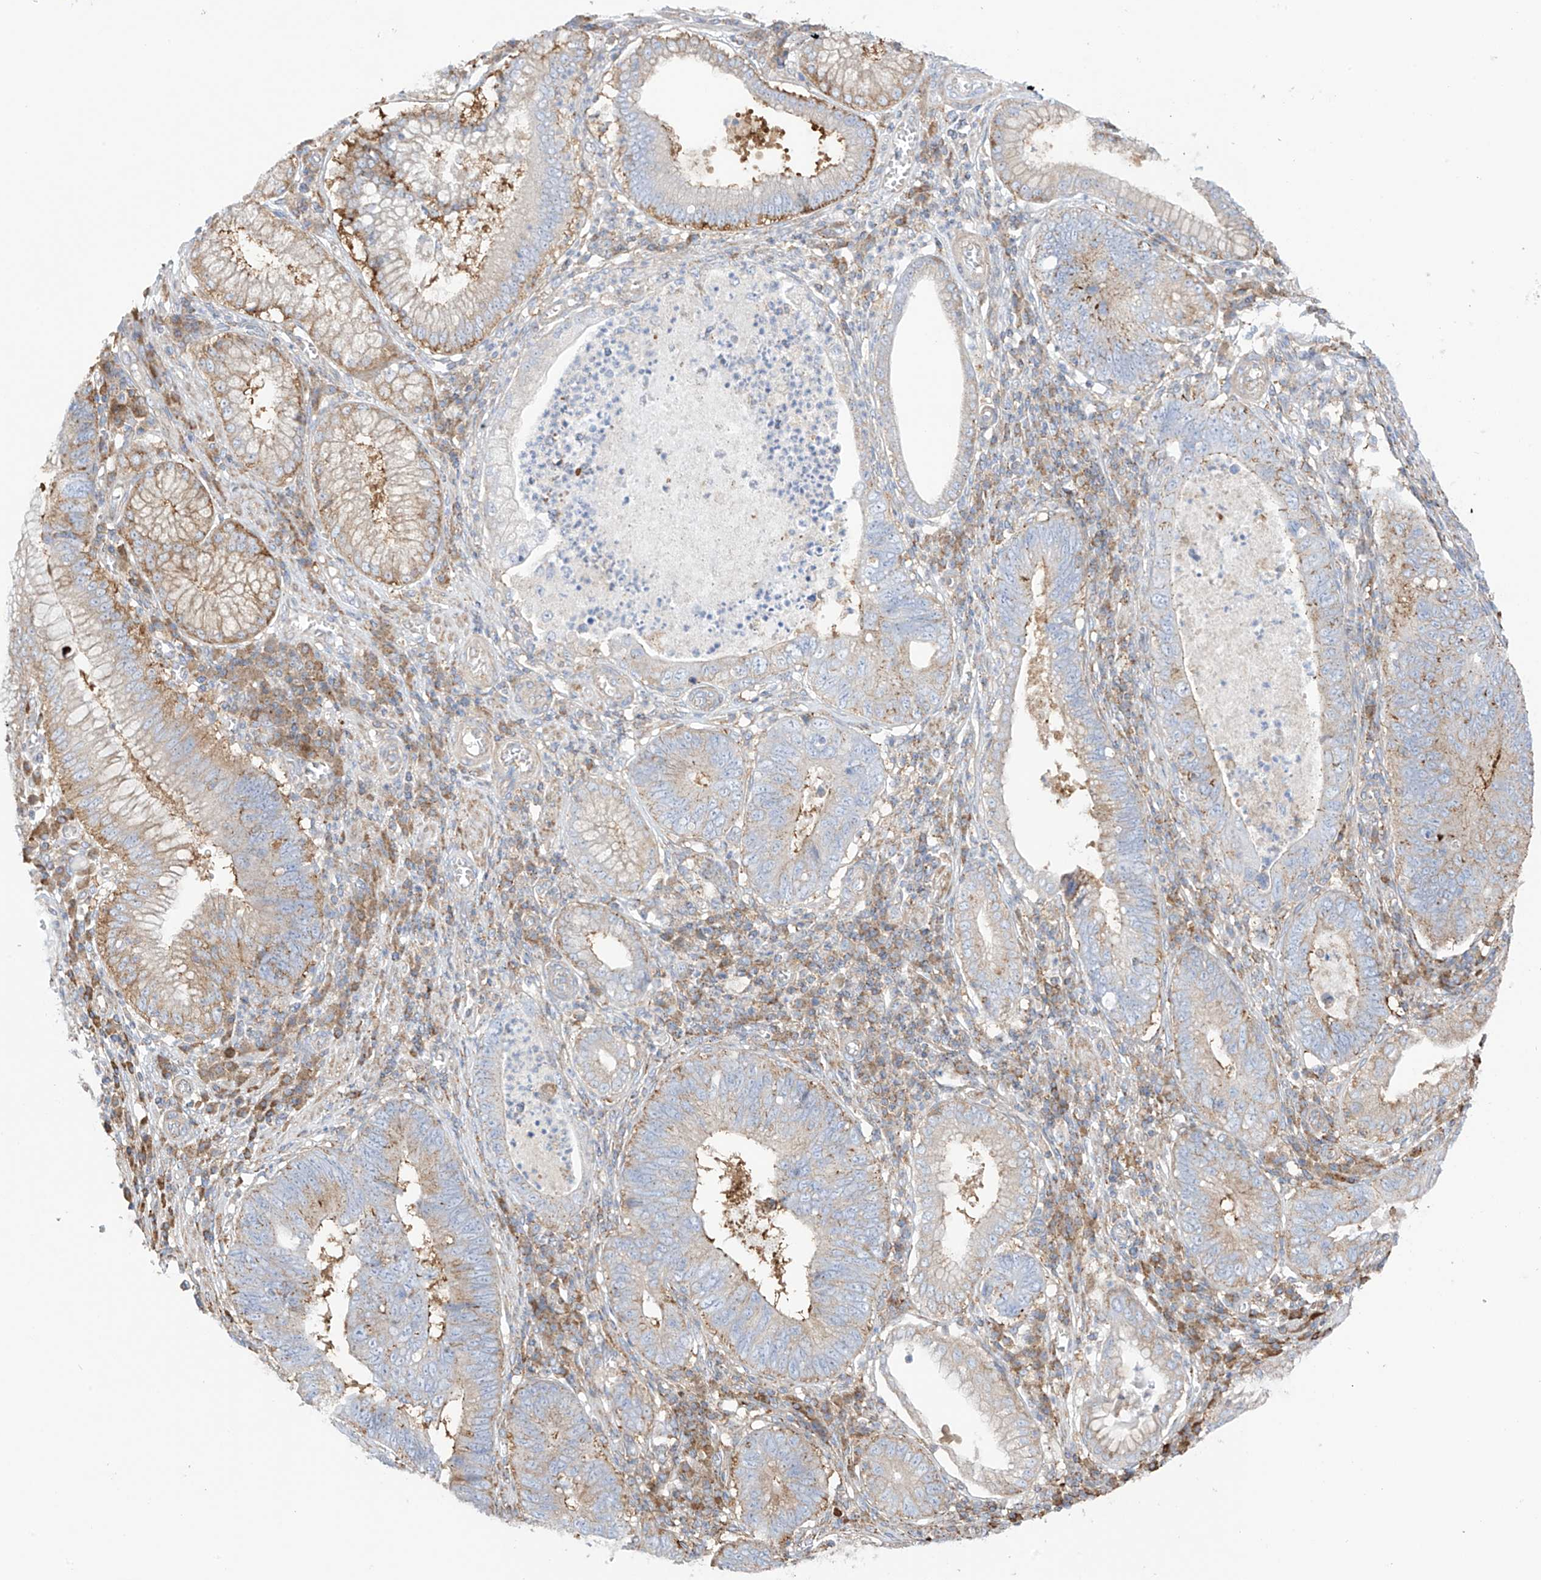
{"staining": {"intensity": "moderate", "quantity": "<25%", "location": "cytoplasmic/membranous"}, "tissue": "stomach cancer", "cell_type": "Tumor cells", "image_type": "cancer", "snomed": [{"axis": "morphology", "description": "Adenocarcinoma, NOS"}, {"axis": "topography", "description": "Stomach"}], "caption": "An IHC image of neoplastic tissue is shown. Protein staining in brown highlights moderate cytoplasmic/membranous positivity in stomach cancer within tumor cells. The protein of interest is shown in brown color, while the nuclei are stained blue.", "gene": "XKR3", "patient": {"sex": "male", "age": 59}}